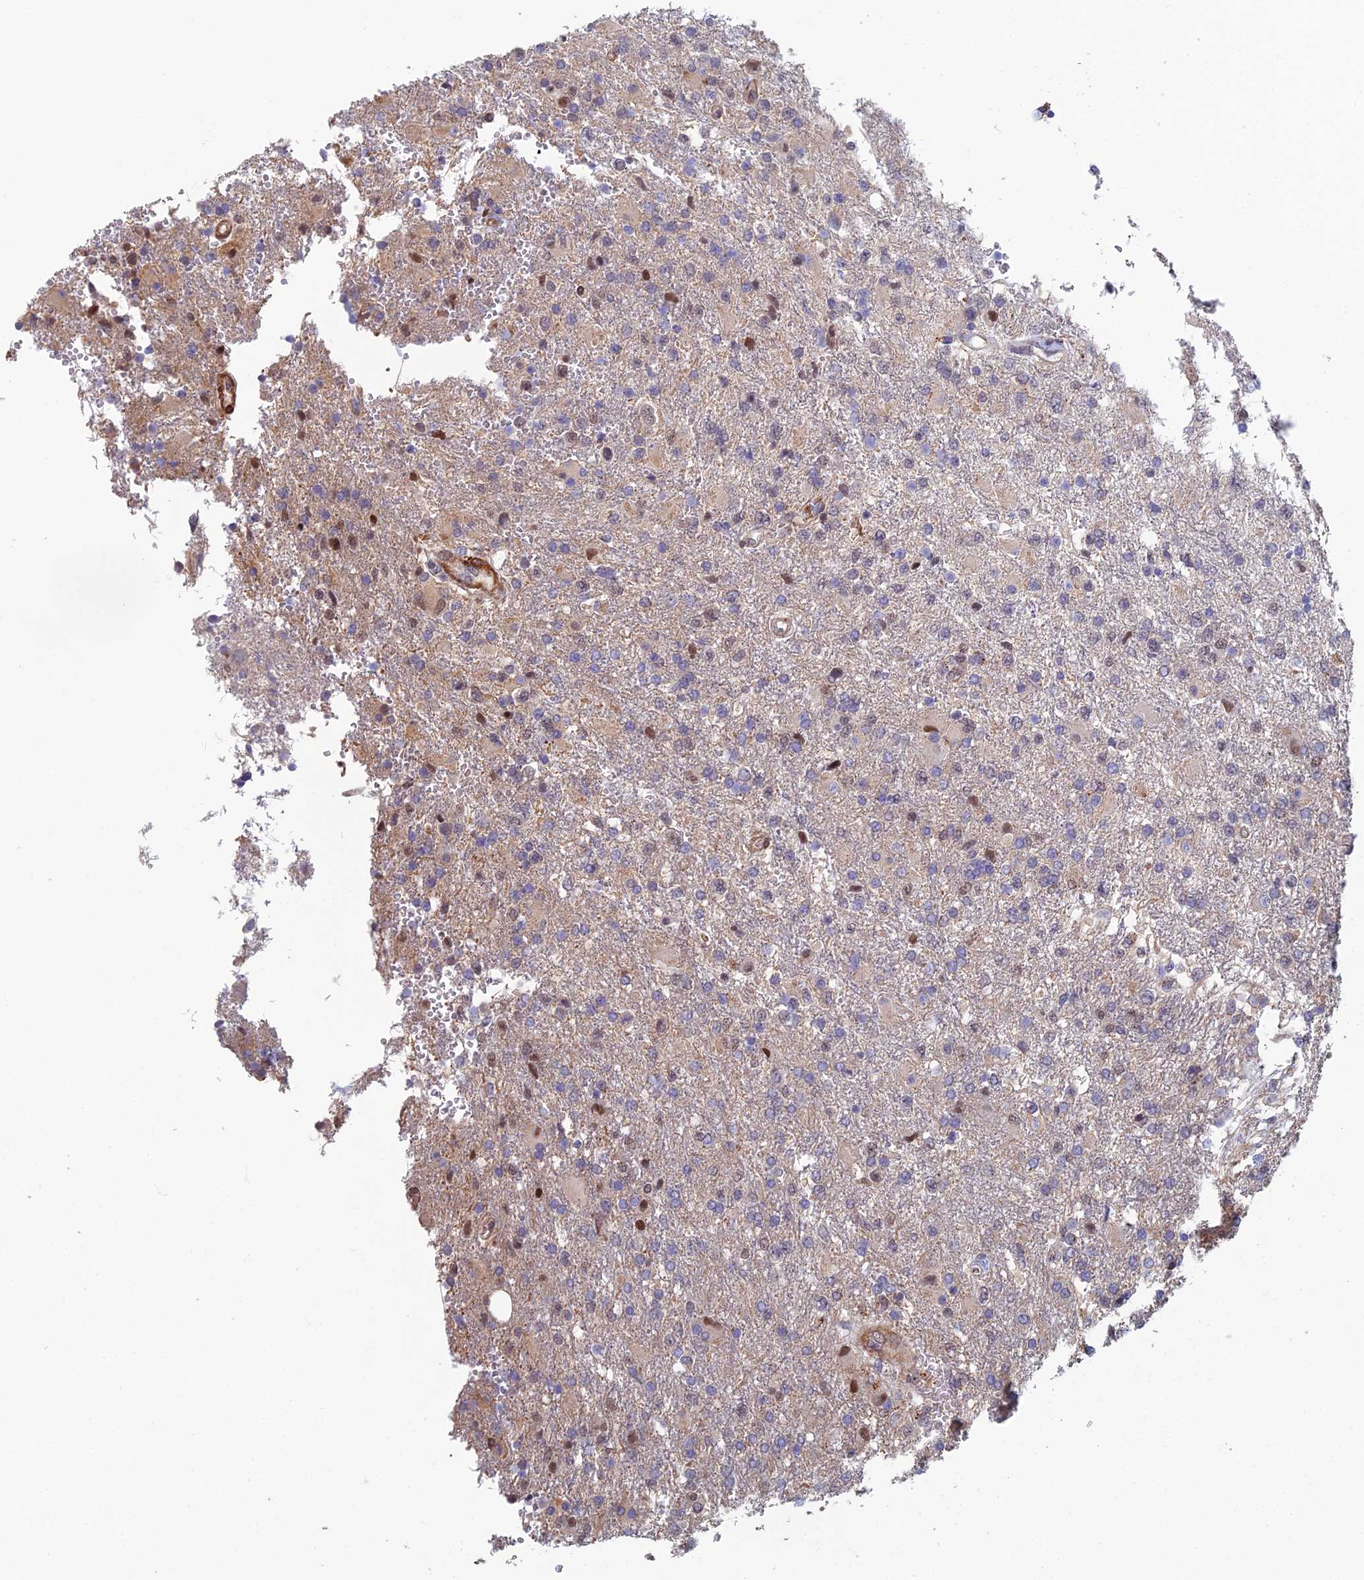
{"staining": {"intensity": "moderate", "quantity": "<25%", "location": "nuclear"}, "tissue": "glioma", "cell_type": "Tumor cells", "image_type": "cancer", "snomed": [{"axis": "morphology", "description": "Glioma, malignant, High grade"}, {"axis": "topography", "description": "Brain"}], "caption": "The immunohistochemical stain highlights moderate nuclear positivity in tumor cells of malignant glioma (high-grade) tissue. (DAB = brown stain, brightfield microscopy at high magnification).", "gene": "CCDC183", "patient": {"sex": "male", "age": 56}}